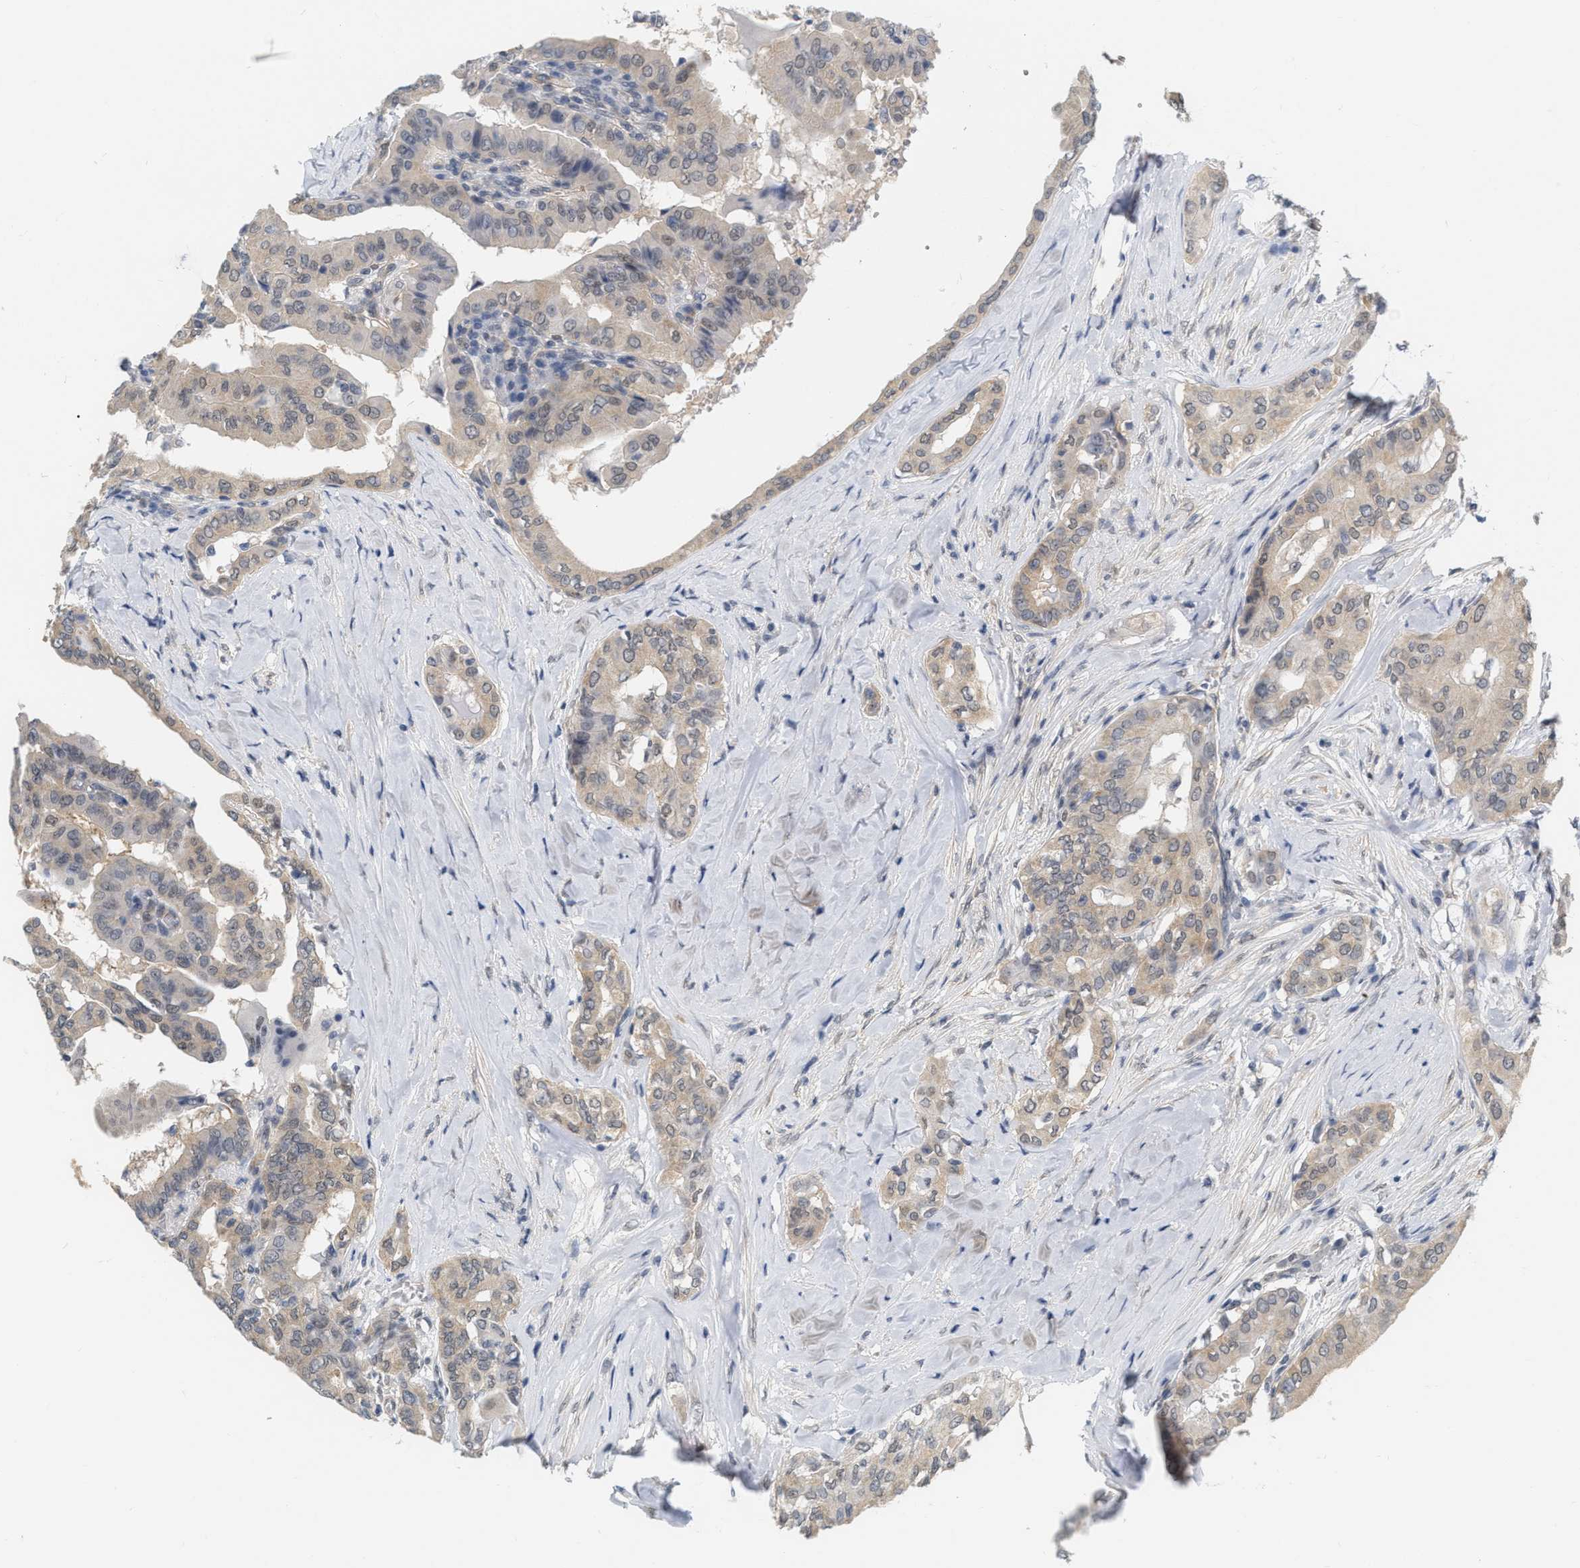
{"staining": {"intensity": "weak", "quantity": ">75%", "location": "cytoplasmic/membranous"}, "tissue": "thyroid cancer", "cell_type": "Tumor cells", "image_type": "cancer", "snomed": [{"axis": "morphology", "description": "Papillary adenocarcinoma, NOS"}, {"axis": "topography", "description": "Thyroid gland"}], "caption": "IHC image of human thyroid papillary adenocarcinoma stained for a protein (brown), which exhibits low levels of weak cytoplasmic/membranous positivity in approximately >75% of tumor cells.", "gene": "RUVBL1", "patient": {"sex": "male", "age": 33}}